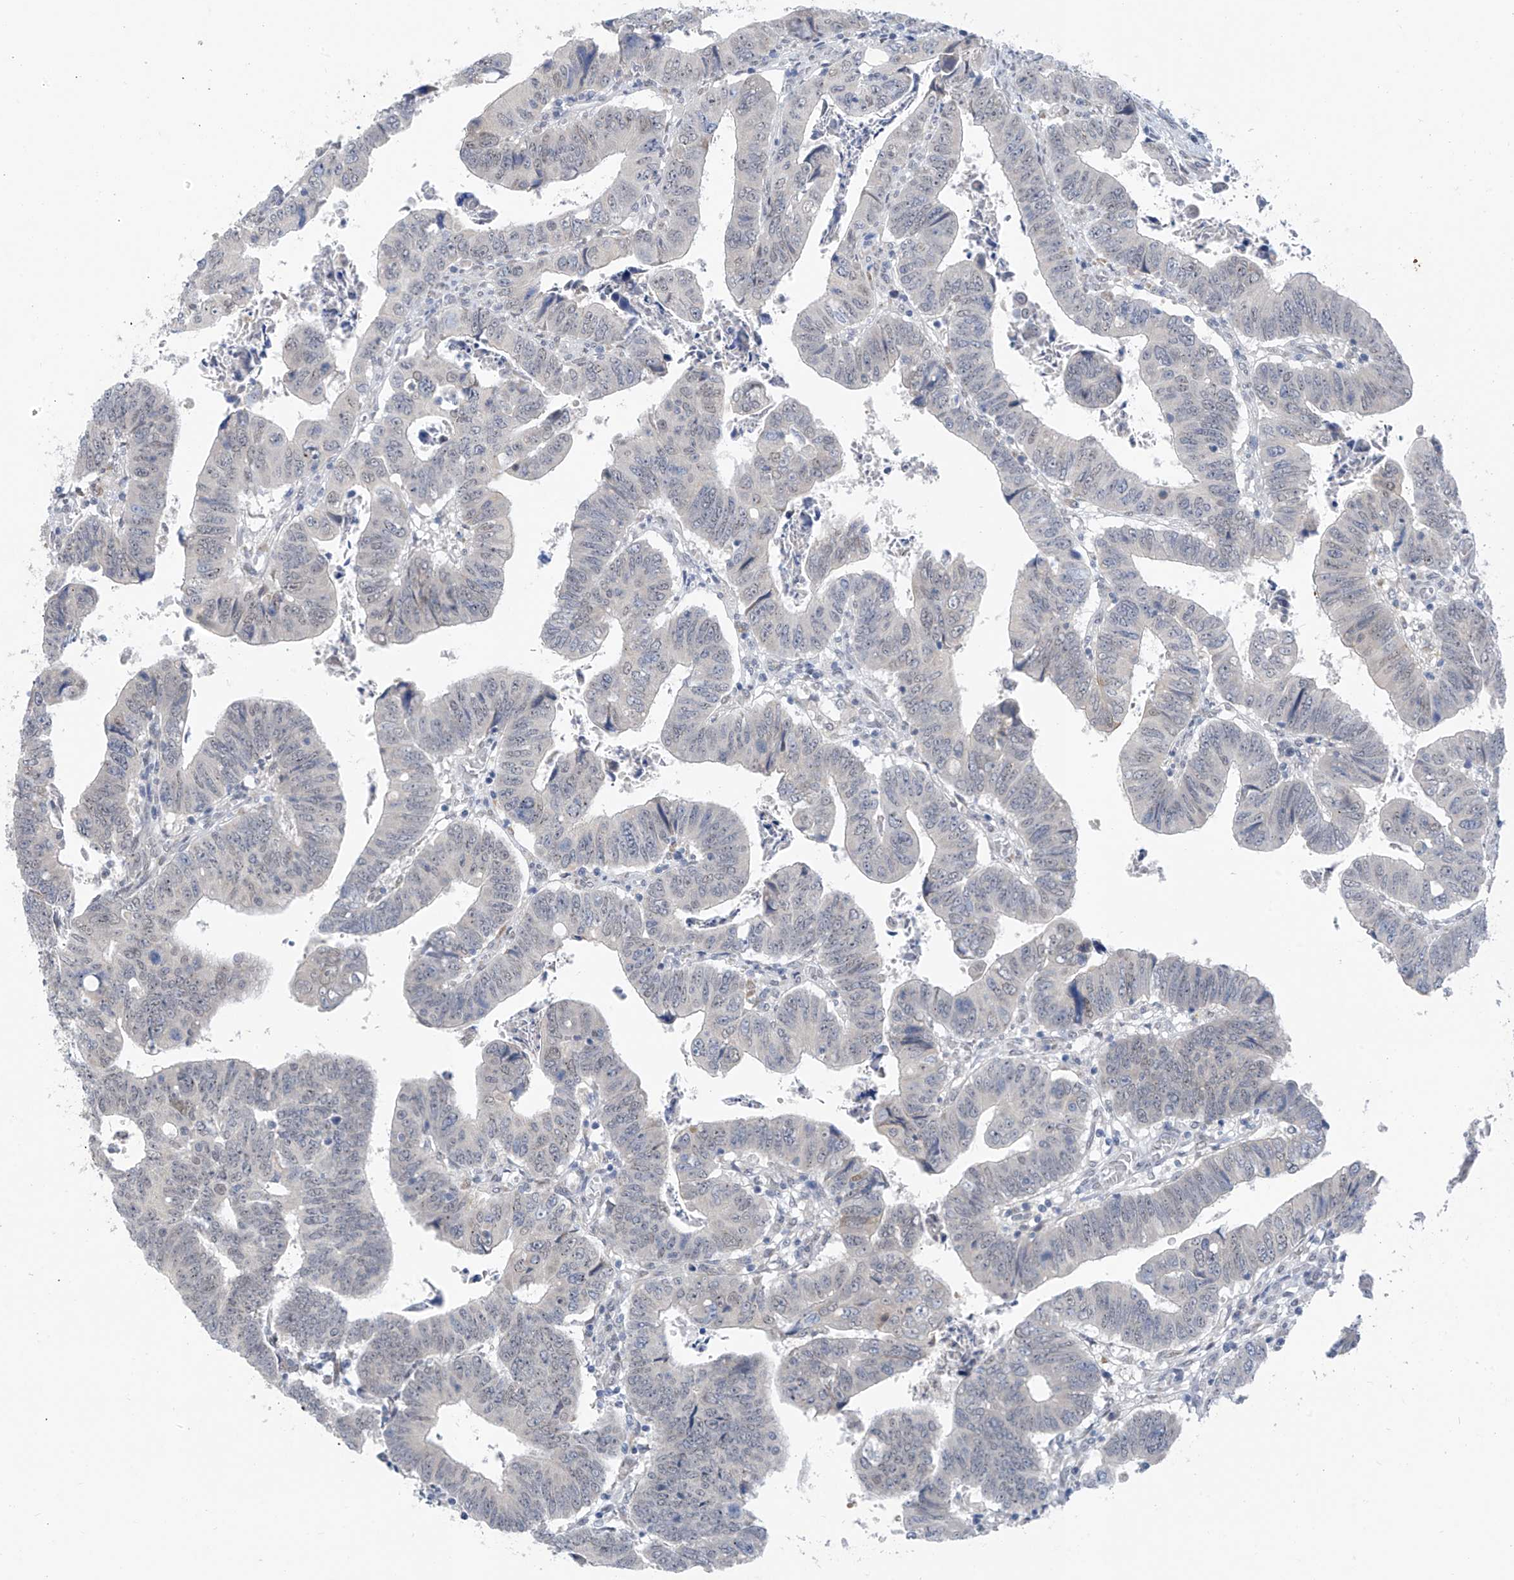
{"staining": {"intensity": "weak", "quantity": "25%-75%", "location": "nuclear"}, "tissue": "colorectal cancer", "cell_type": "Tumor cells", "image_type": "cancer", "snomed": [{"axis": "morphology", "description": "Normal tissue, NOS"}, {"axis": "morphology", "description": "Adenocarcinoma, NOS"}, {"axis": "topography", "description": "Rectum"}], "caption": "Tumor cells demonstrate low levels of weak nuclear staining in about 25%-75% of cells in human colorectal cancer.", "gene": "CYP4V2", "patient": {"sex": "female", "age": 65}}